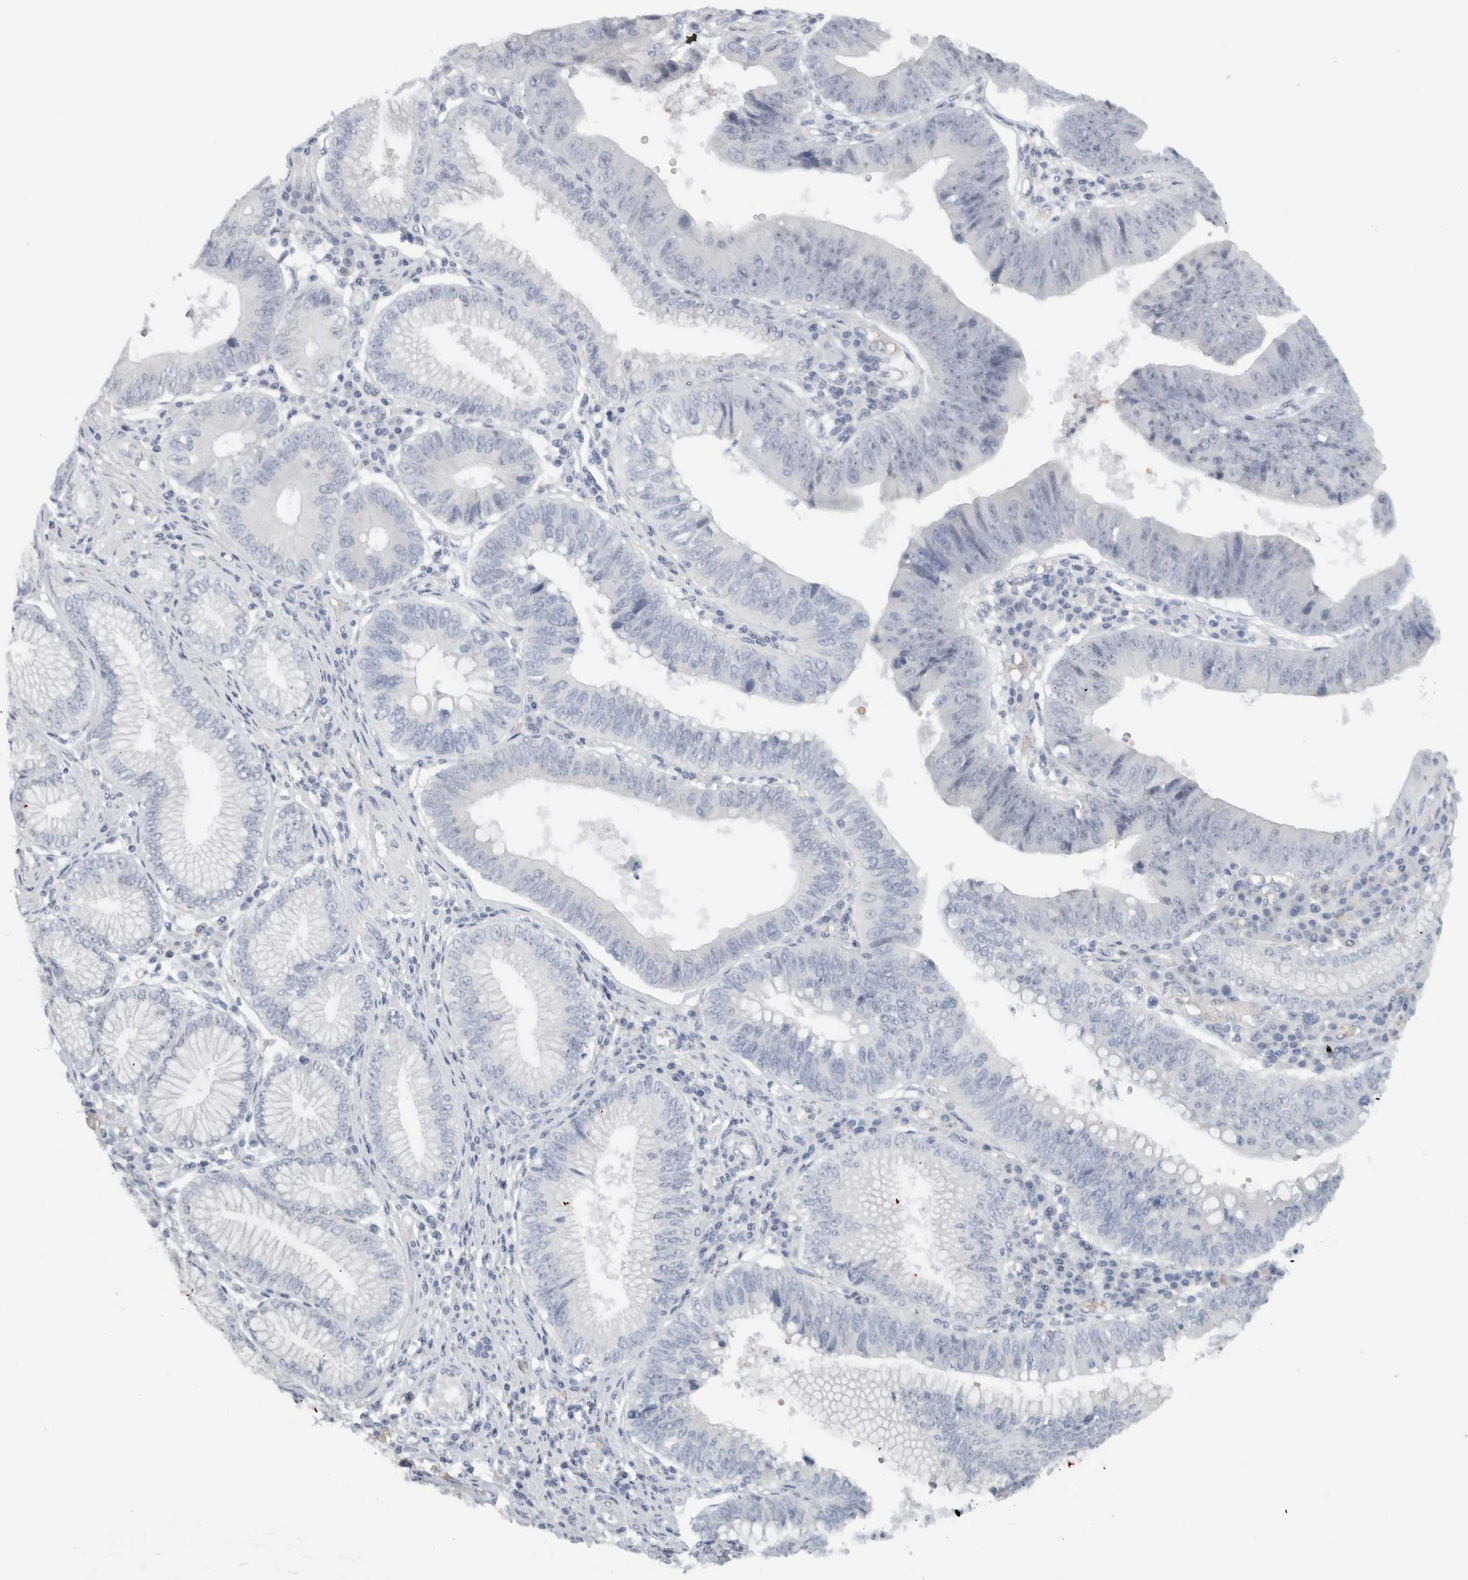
{"staining": {"intensity": "negative", "quantity": "none", "location": "none"}, "tissue": "stomach cancer", "cell_type": "Tumor cells", "image_type": "cancer", "snomed": [{"axis": "morphology", "description": "Adenocarcinoma, NOS"}, {"axis": "topography", "description": "Stomach"}], "caption": "IHC histopathology image of neoplastic tissue: human stomach cancer stained with DAB shows no significant protein expression in tumor cells. Nuclei are stained in blue.", "gene": "FMR1NB", "patient": {"sex": "male", "age": 59}}